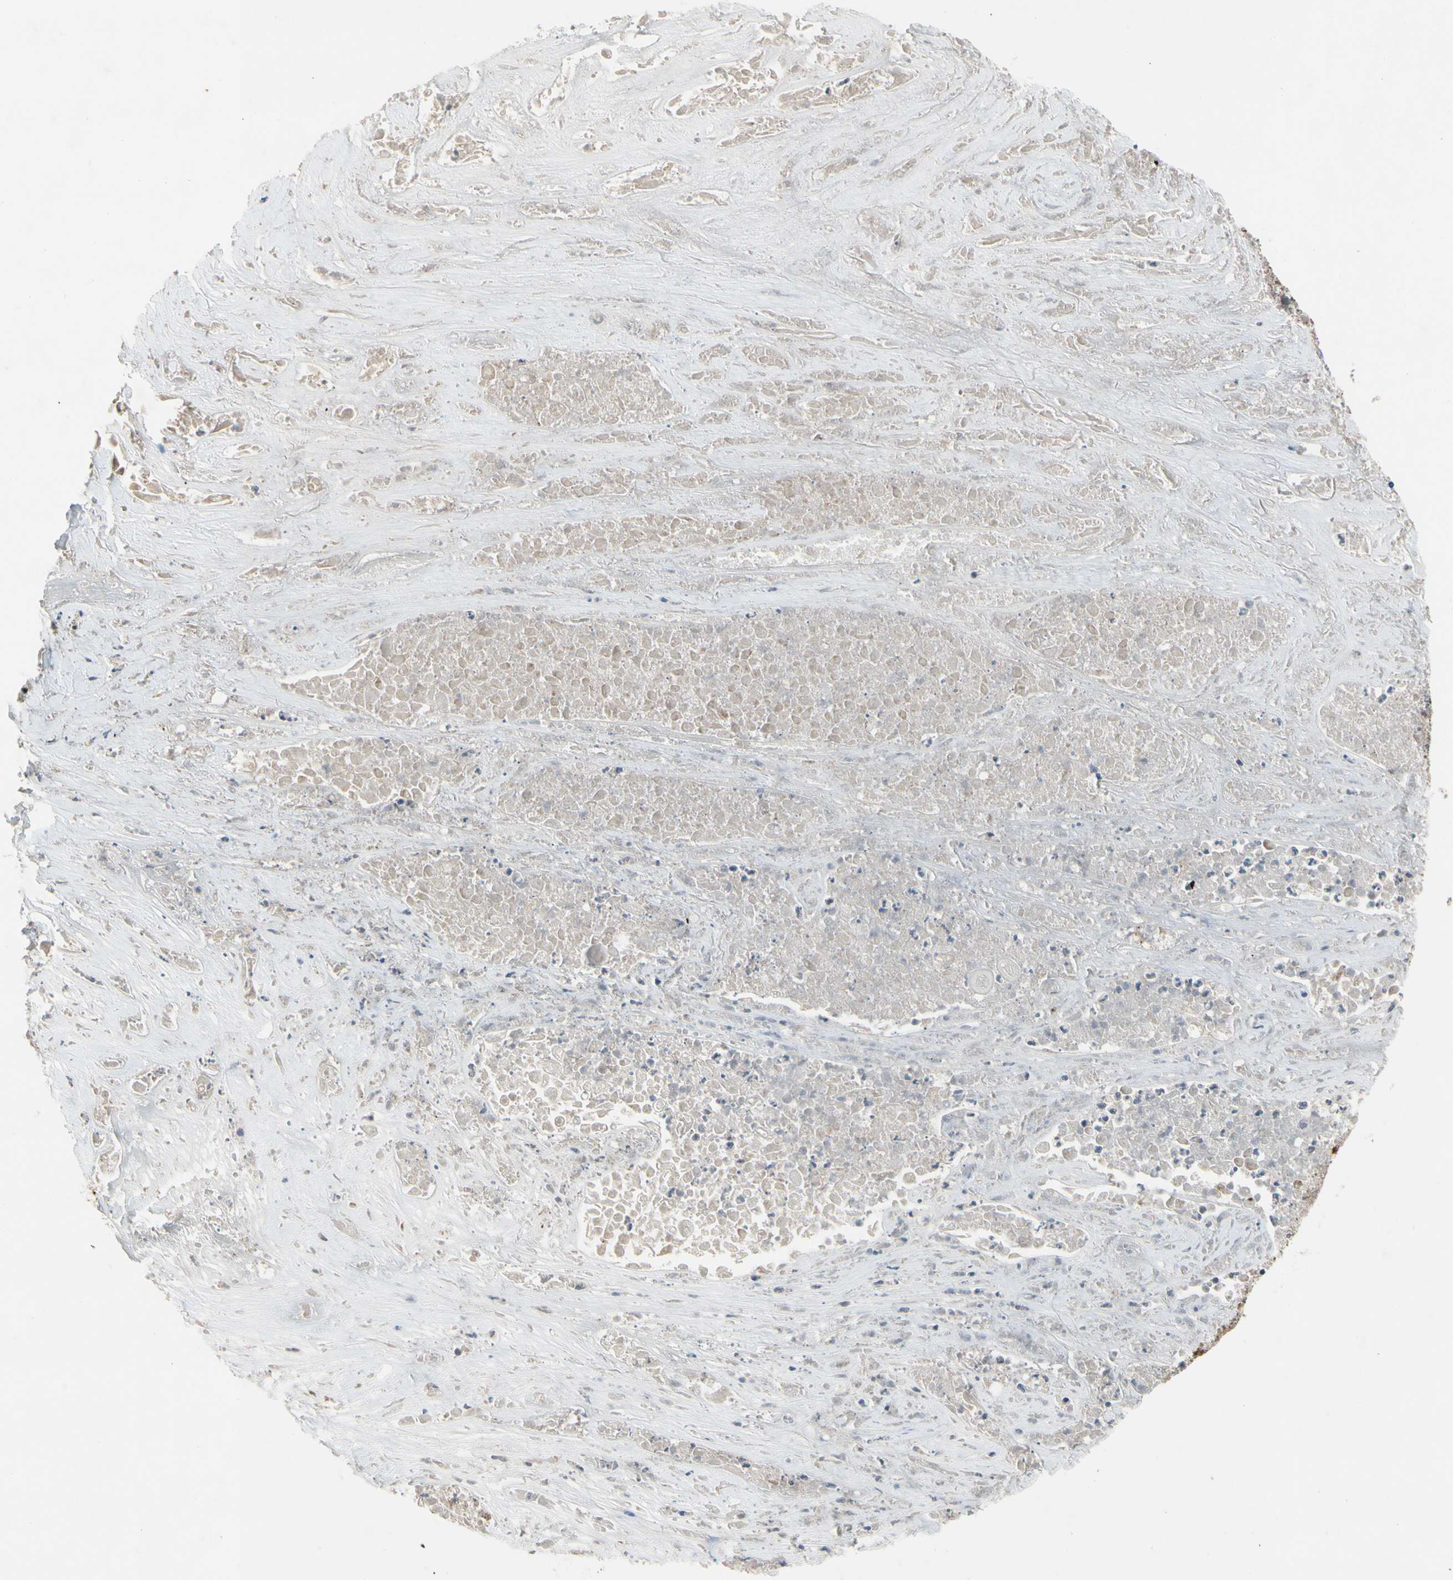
{"staining": {"intensity": "weak", "quantity": ">75%", "location": "cytoplasmic/membranous"}, "tissue": "lung cancer", "cell_type": "Tumor cells", "image_type": "cancer", "snomed": [{"axis": "morphology", "description": "Squamous cell carcinoma, NOS"}, {"axis": "topography", "description": "Lung"}], "caption": "About >75% of tumor cells in human lung cancer reveal weak cytoplasmic/membranous protein expression as visualized by brown immunohistochemical staining.", "gene": "CPT1A", "patient": {"sex": "male", "age": 71}}